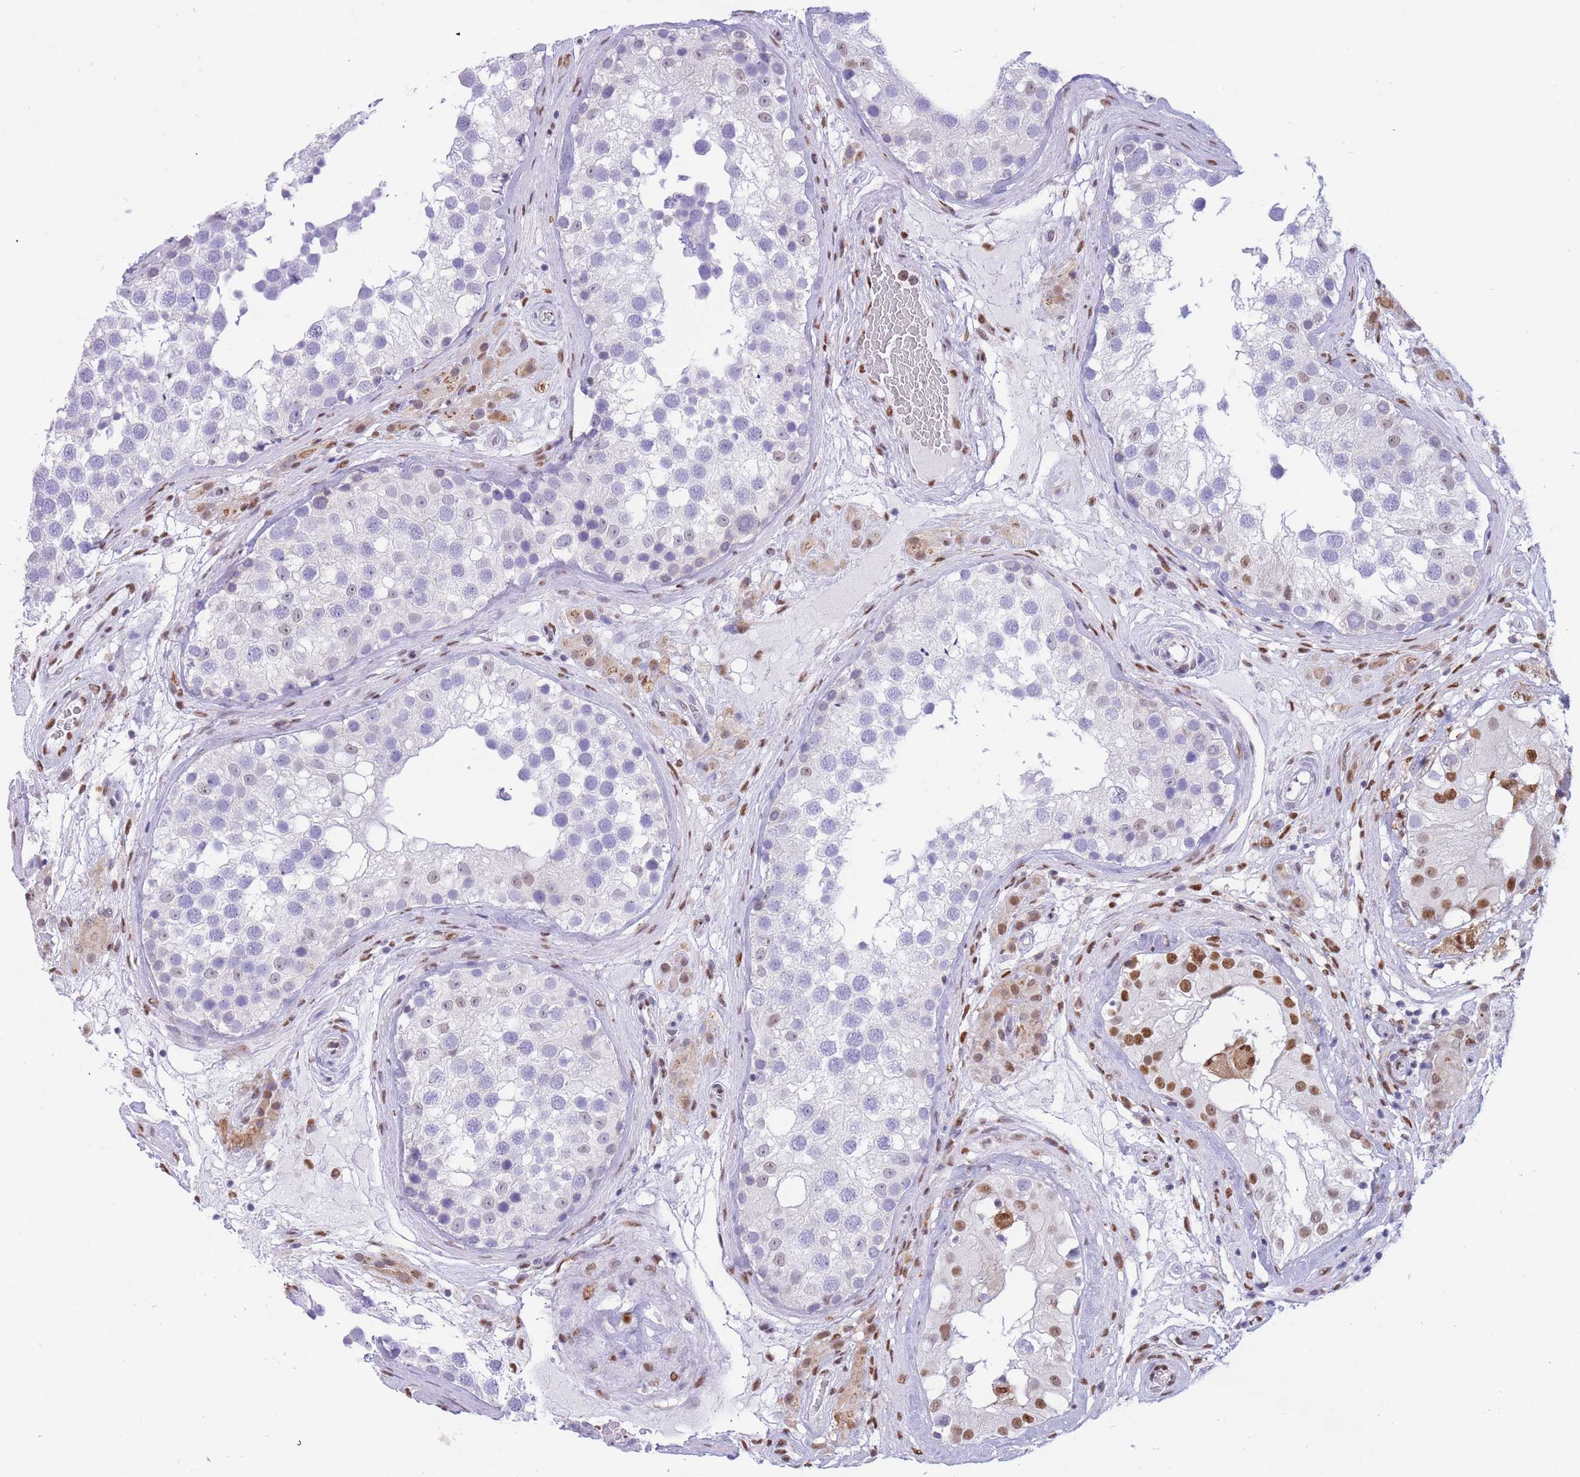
{"staining": {"intensity": "moderate", "quantity": "<25%", "location": "nuclear"}, "tissue": "testis", "cell_type": "Cells in seminiferous ducts", "image_type": "normal", "snomed": [{"axis": "morphology", "description": "Normal tissue, NOS"}, {"axis": "topography", "description": "Testis"}], "caption": "IHC of benign human testis shows low levels of moderate nuclear positivity in about <25% of cells in seminiferous ducts. (DAB (3,3'-diaminobenzidine) IHC with brightfield microscopy, high magnification).", "gene": "FAM153A", "patient": {"sex": "male", "age": 46}}